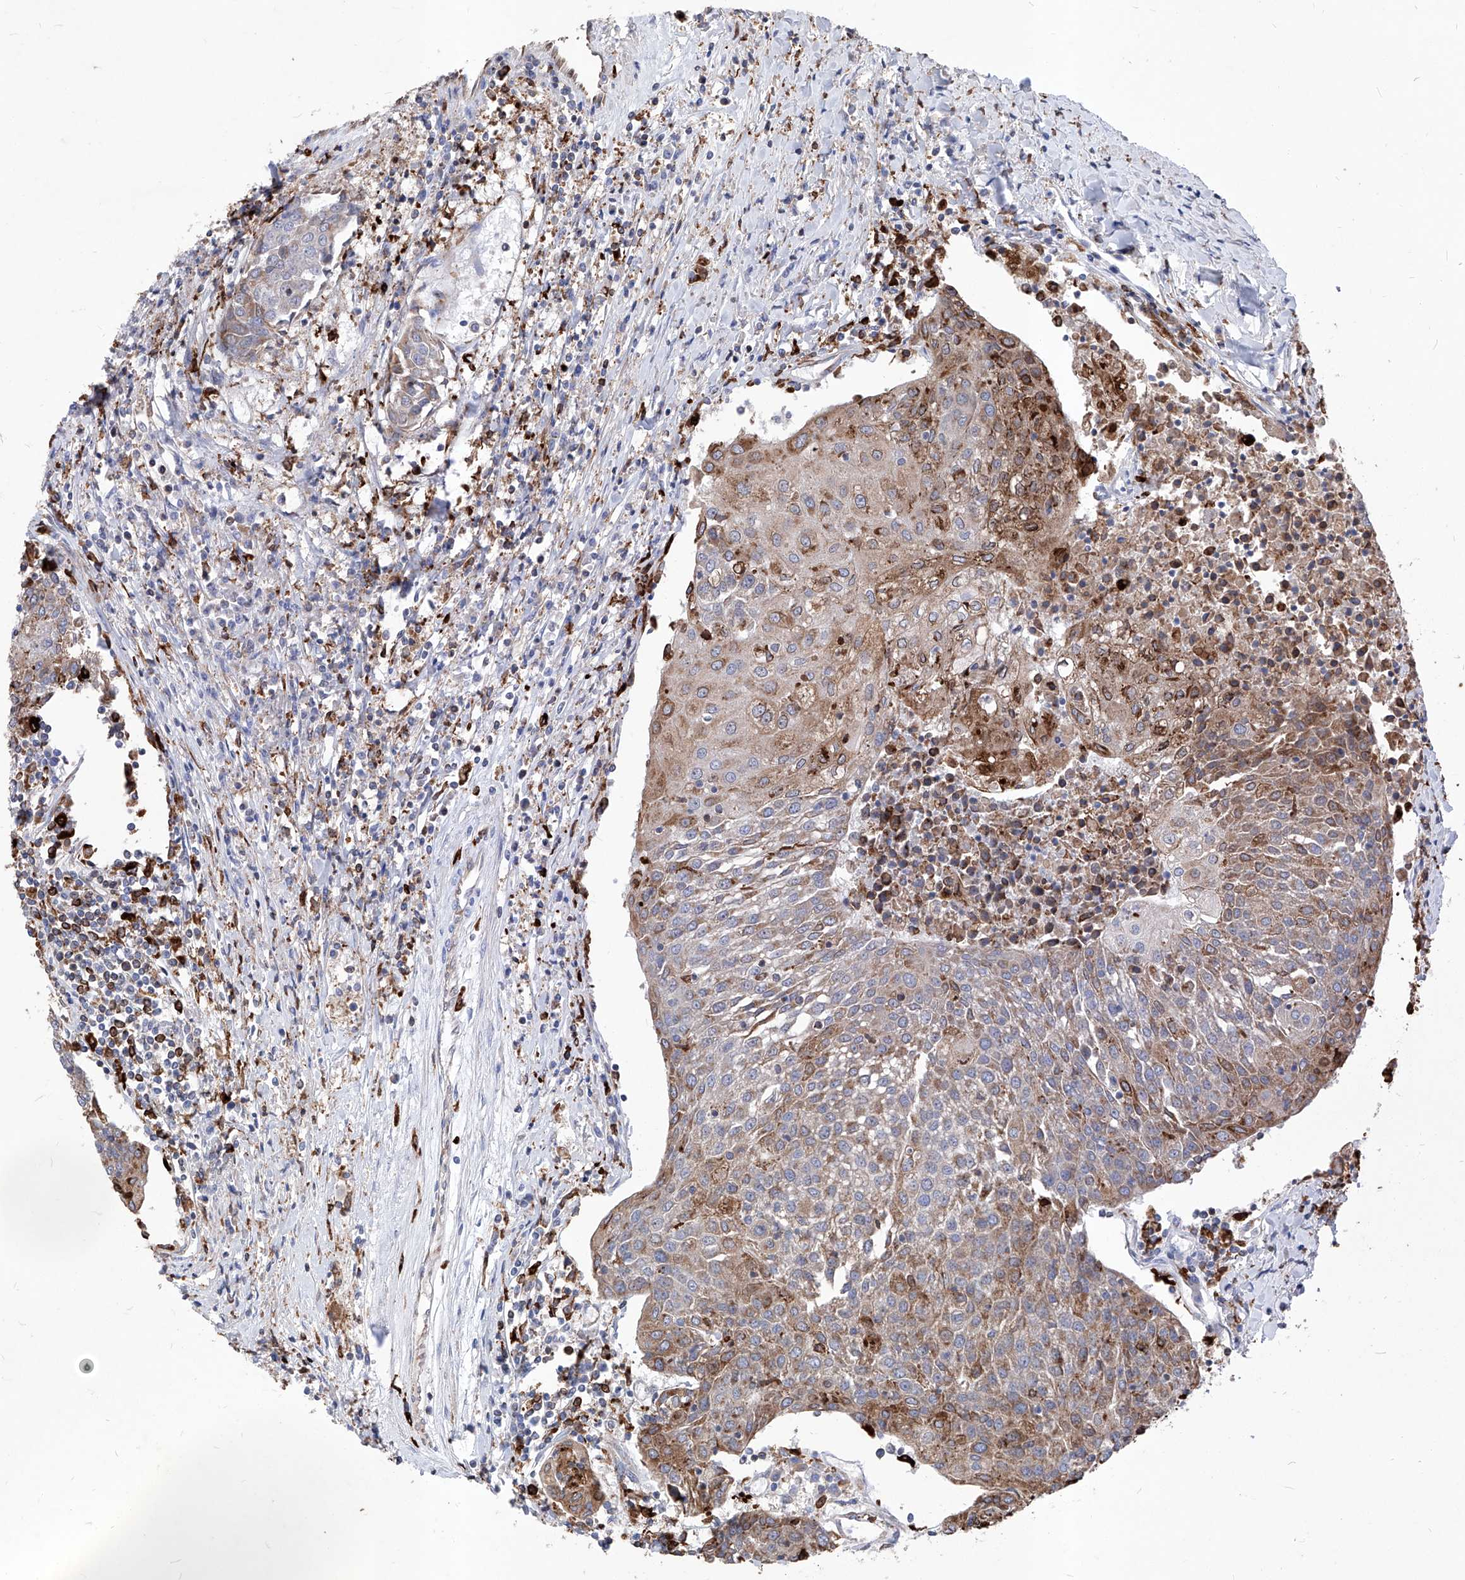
{"staining": {"intensity": "moderate", "quantity": ">75%", "location": "cytoplasmic/membranous"}, "tissue": "urothelial cancer", "cell_type": "Tumor cells", "image_type": "cancer", "snomed": [{"axis": "morphology", "description": "Urothelial carcinoma, High grade"}, {"axis": "topography", "description": "Urinary bladder"}], "caption": "Urothelial cancer stained for a protein (brown) shows moderate cytoplasmic/membranous positive positivity in about >75% of tumor cells.", "gene": "UBOX5", "patient": {"sex": "female", "age": 85}}